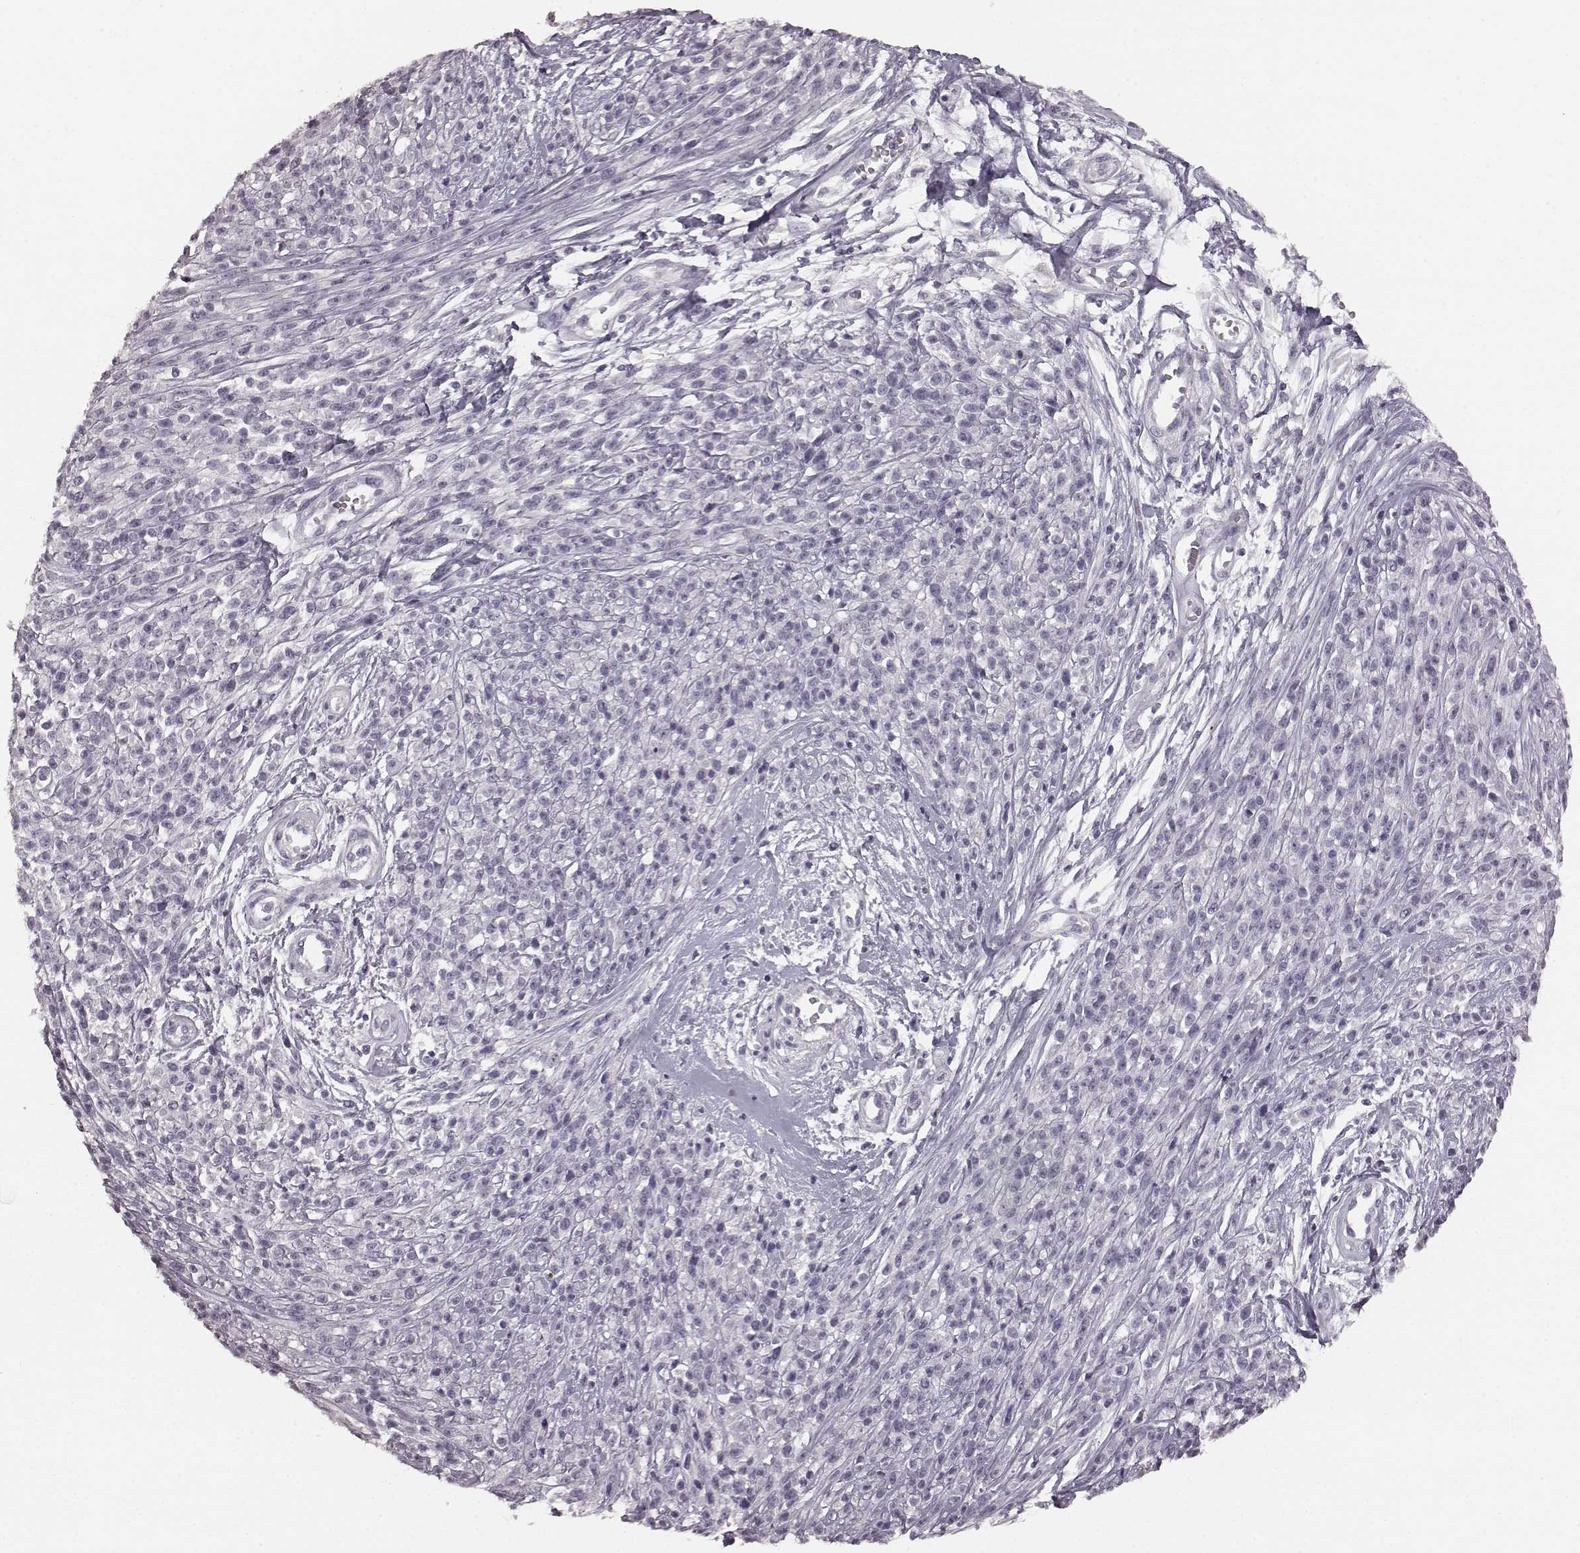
{"staining": {"intensity": "negative", "quantity": "none", "location": "none"}, "tissue": "melanoma", "cell_type": "Tumor cells", "image_type": "cancer", "snomed": [{"axis": "morphology", "description": "Malignant melanoma, NOS"}, {"axis": "topography", "description": "Skin"}, {"axis": "topography", "description": "Skin of trunk"}], "caption": "The IHC photomicrograph has no significant positivity in tumor cells of malignant melanoma tissue.", "gene": "RIT2", "patient": {"sex": "male", "age": 74}}